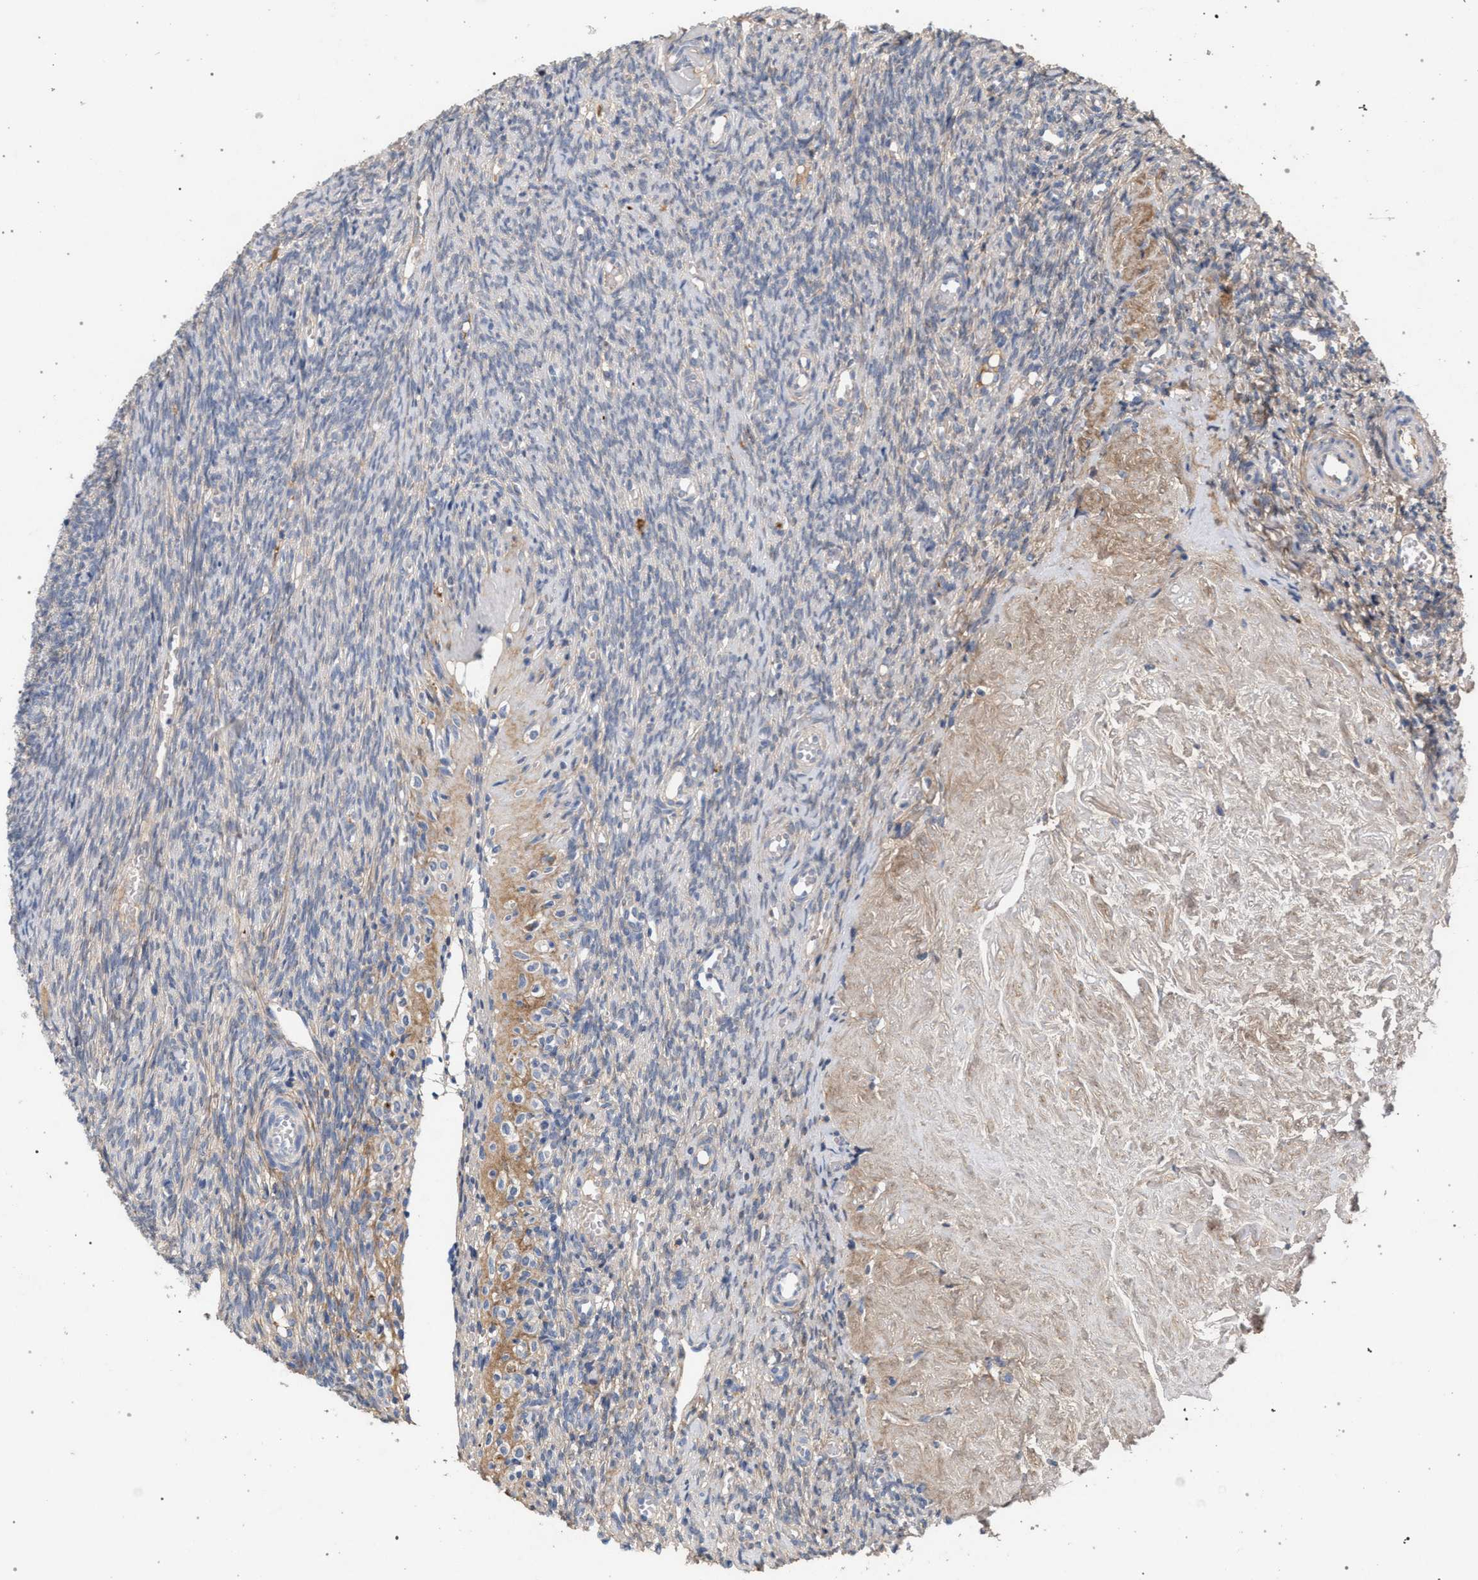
{"staining": {"intensity": "weak", "quantity": "<25%", "location": "cytoplasmic/membranous"}, "tissue": "ovary", "cell_type": "Ovarian stroma cells", "image_type": "normal", "snomed": [{"axis": "morphology", "description": "Normal tissue, NOS"}, {"axis": "topography", "description": "Ovary"}], "caption": "This micrograph is of benign ovary stained with immunohistochemistry to label a protein in brown with the nuclei are counter-stained blue. There is no expression in ovarian stroma cells. (Brightfield microscopy of DAB (3,3'-diaminobenzidine) IHC at high magnification).", "gene": "MAMDC2", "patient": {"sex": "female", "age": 41}}